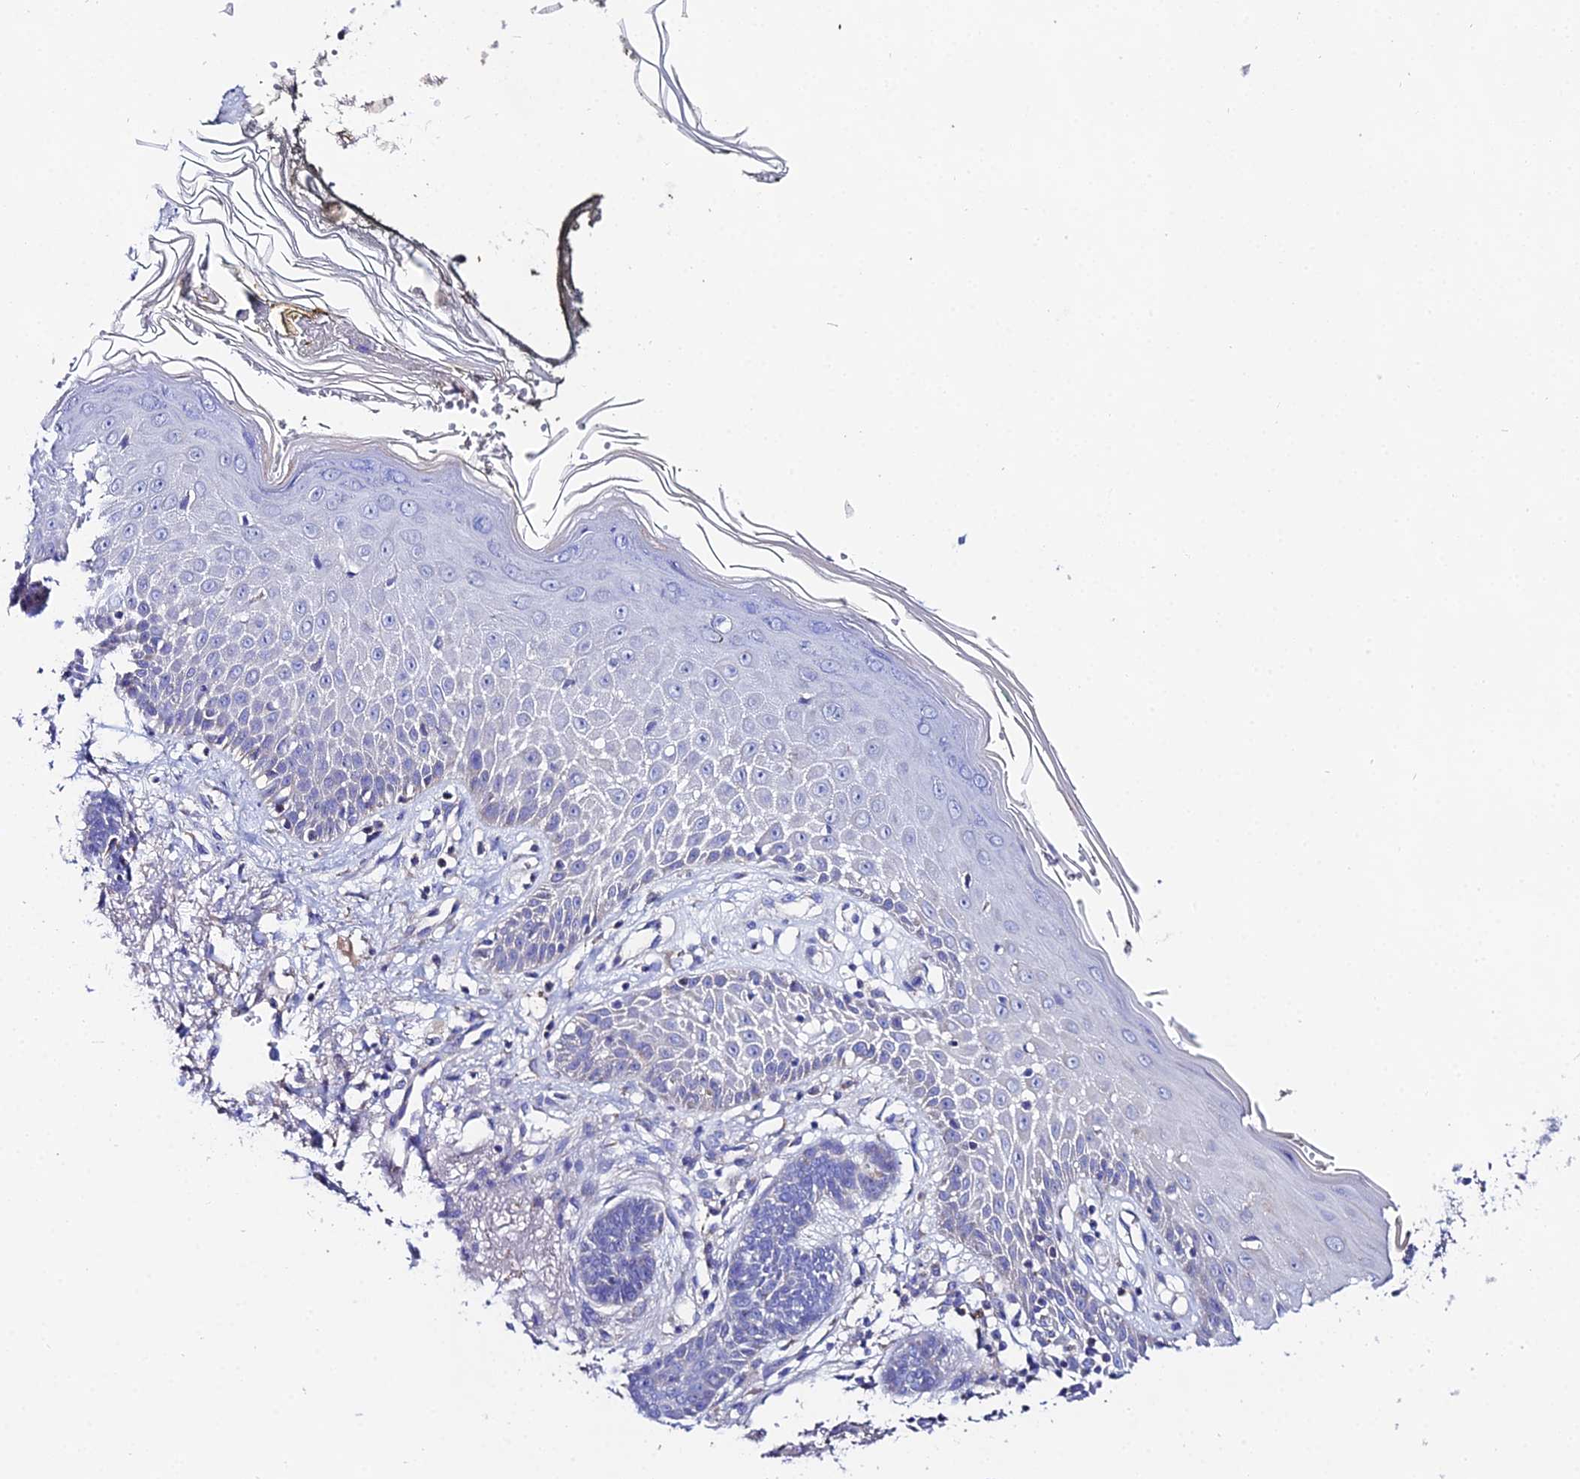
{"staining": {"intensity": "negative", "quantity": "none", "location": "none"}, "tissue": "skin cancer", "cell_type": "Tumor cells", "image_type": "cancer", "snomed": [{"axis": "morphology", "description": "Normal tissue, NOS"}, {"axis": "morphology", "description": "Basal cell carcinoma"}, {"axis": "topography", "description": "Skin"}], "caption": "Tumor cells show no significant protein positivity in basal cell carcinoma (skin).", "gene": "PPP2R2C", "patient": {"sex": "male", "age": 64}}